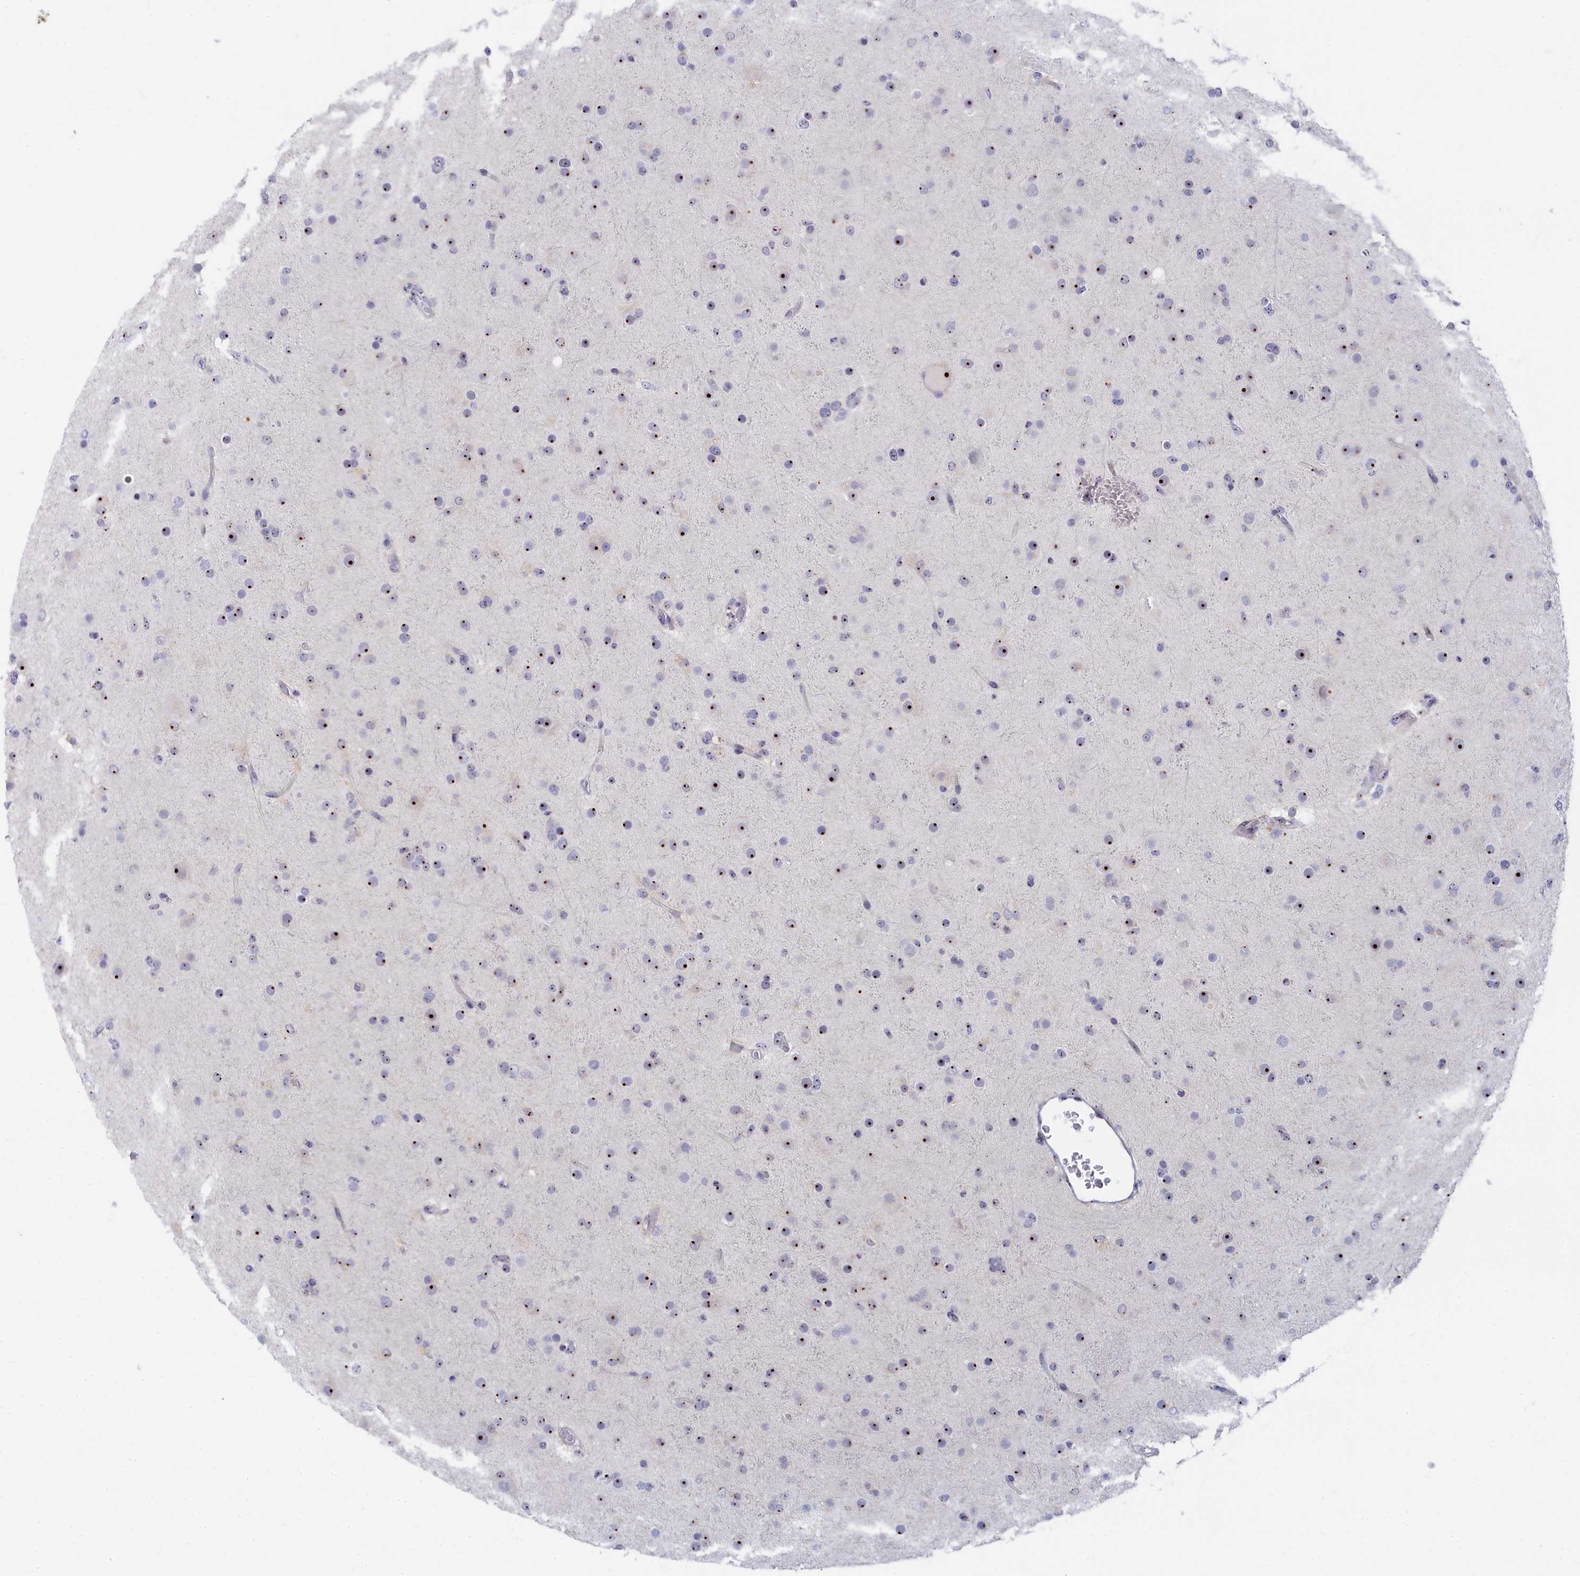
{"staining": {"intensity": "moderate", "quantity": "25%-75%", "location": "nuclear"}, "tissue": "glioma", "cell_type": "Tumor cells", "image_type": "cancer", "snomed": [{"axis": "morphology", "description": "Glioma, malignant, Low grade"}, {"axis": "topography", "description": "Brain"}], "caption": "A medium amount of moderate nuclear expression is identified in approximately 25%-75% of tumor cells in glioma tissue.", "gene": "RSL1D1", "patient": {"sex": "male", "age": 65}}